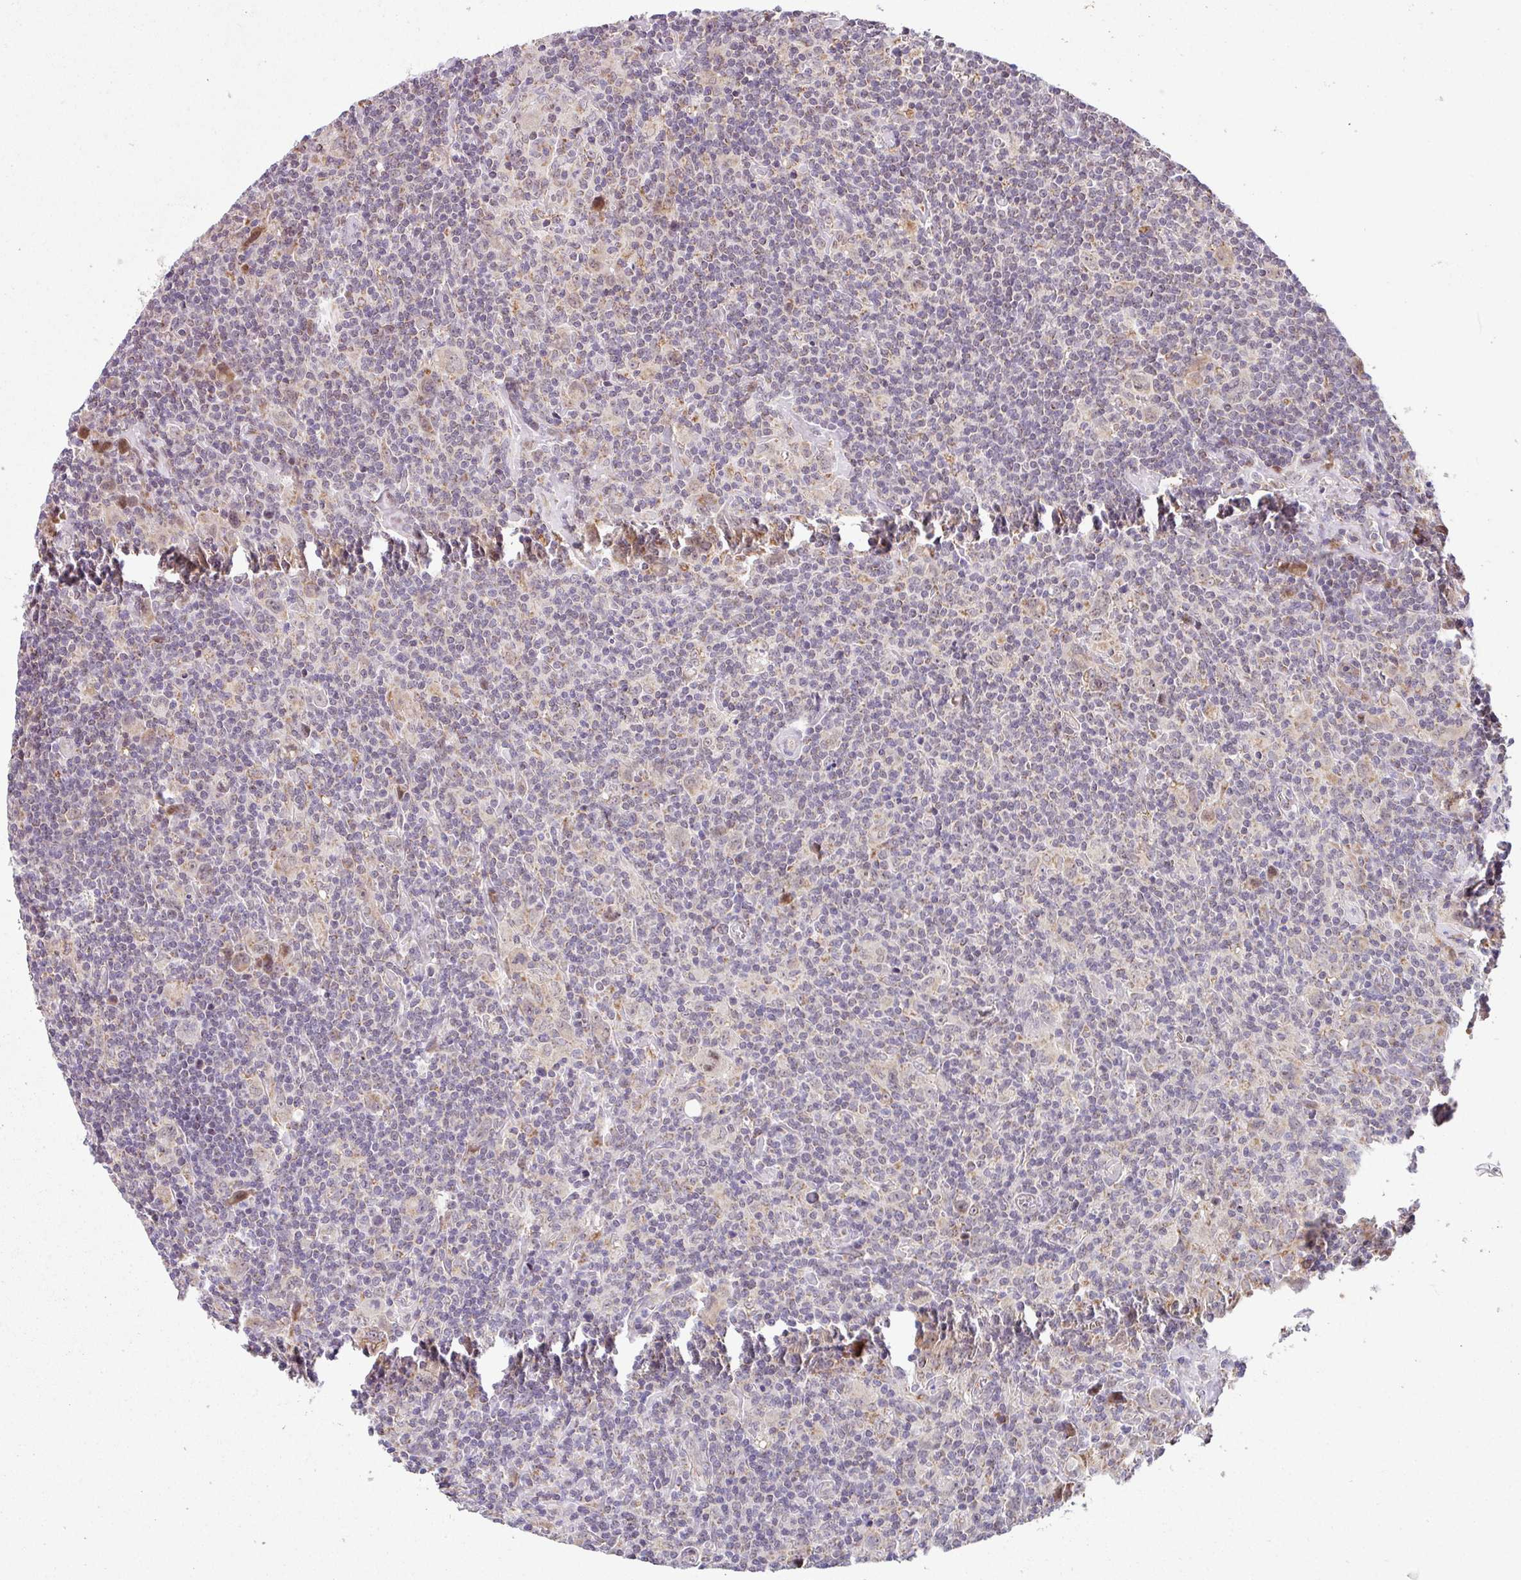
{"staining": {"intensity": "negative", "quantity": "none", "location": "none"}, "tissue": "lymphoma", "cell_type": "Tumor cells", "image_type": "cancer", "snomed": [{"axis": "morphology", "description": "Hodgkin's disease, NOS"}, {"axis": "topography", "description": "Lymph node"}], "caption": "Immunohistochemistry (IHC) histopathology image of neoplastic tissue: human lymphoma stained with DAB shows no significant protein expression in tumor cells.", "gene": "SARS2", "patient": {"sex": "female", "age": 18}}